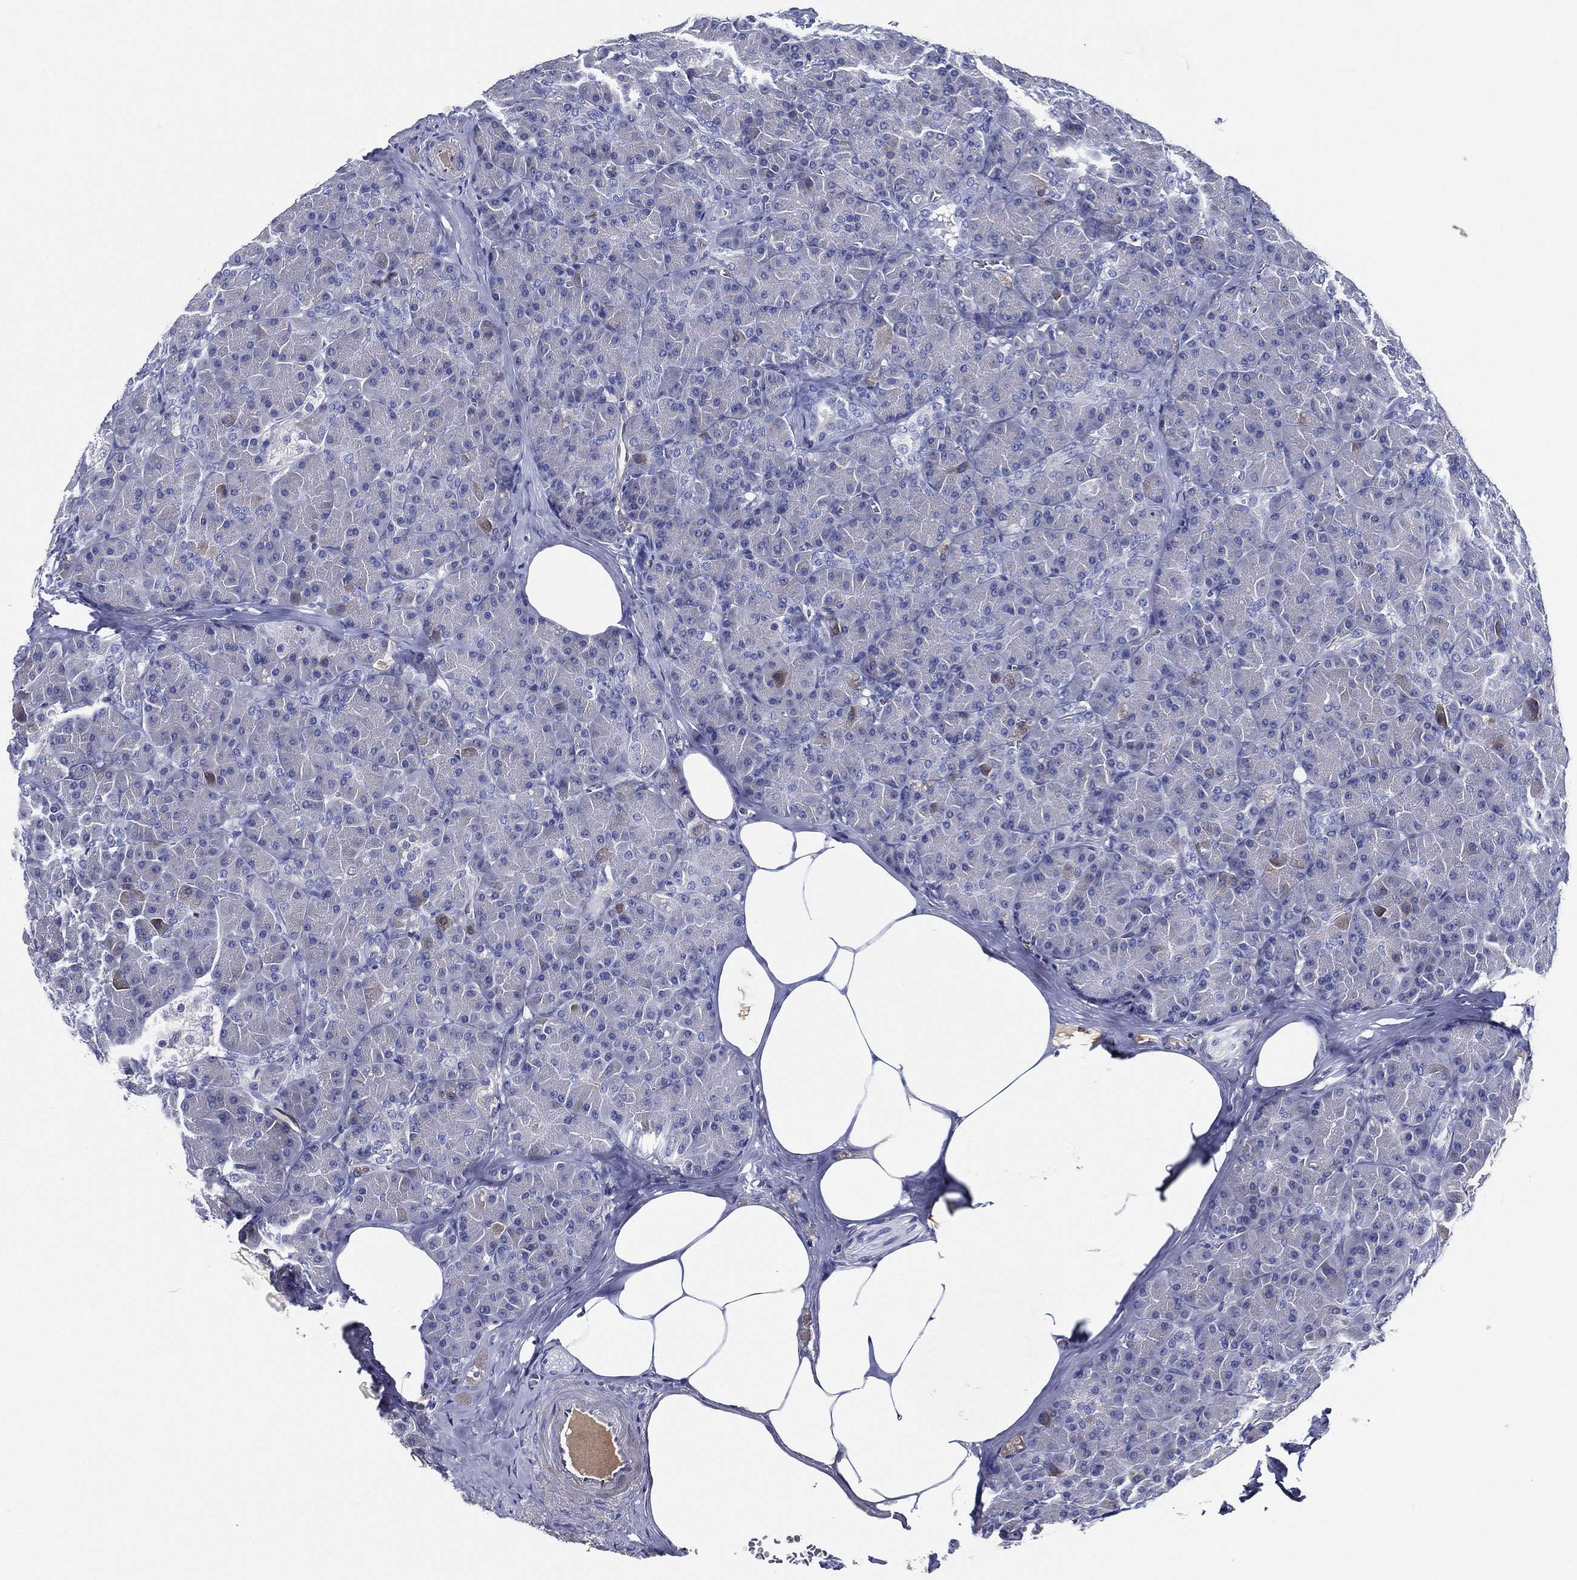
{"staining": {"intensity": "negative", "quantity": "none", "location": "none"}, "tissue": "pancreas", "cell_type": "Exocrine glandular cells", "image_type": "normal", "snomed": [{"axis": "morphology", "description": "Normal tissue, NOS"}, {"axis": "topography", "description": "Pancreas"}], "caption": "Immunohistochemistry (IHC) image of unremarkable pancreas stained for a protein (brown), which shows no positivity in exocrine glandular cells.", "gene": "TMPRSS11D", "patient": {"sex": "male", "age": 57}}